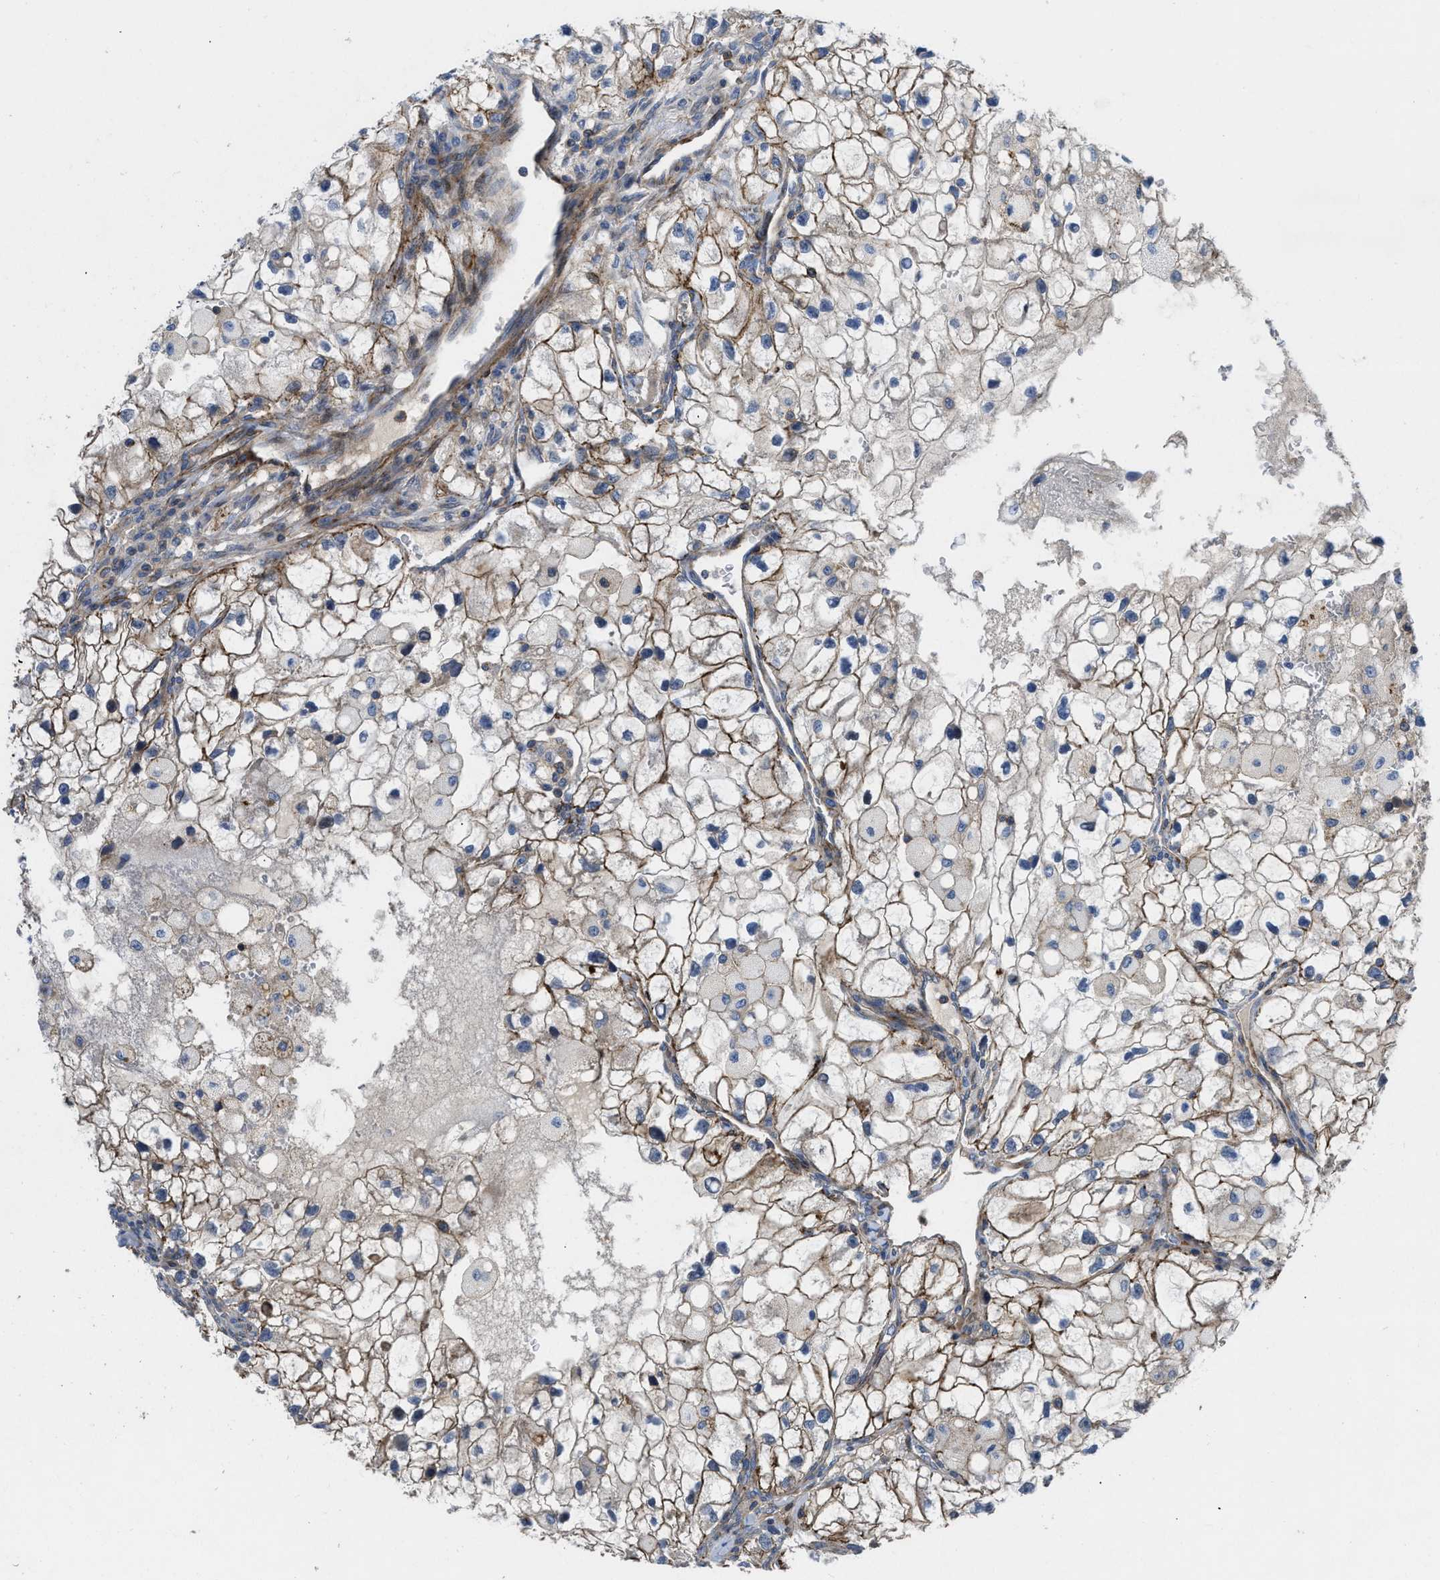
{"staining": {"intensity": "moderate", "quantity": ">75%", "location": "cytoplasmic/membranous"}, "tissue": "renal cancer", "cell_type": "Tumor cells", "image_type": "cancer", "snomed": [{"axis": "morphology", "description": "Adenocarcinoma, NOS"}, {"axis": "topography", "description": "Kidney"}], "caption": "Human renal cancer stained for a protein (brown) exhibits moderate cytoplasmic/membranous positive staining in approximately >75% of tumor cells.", "gene": "NYNRIN", "patient": {"sex": "female", "age": 70}}